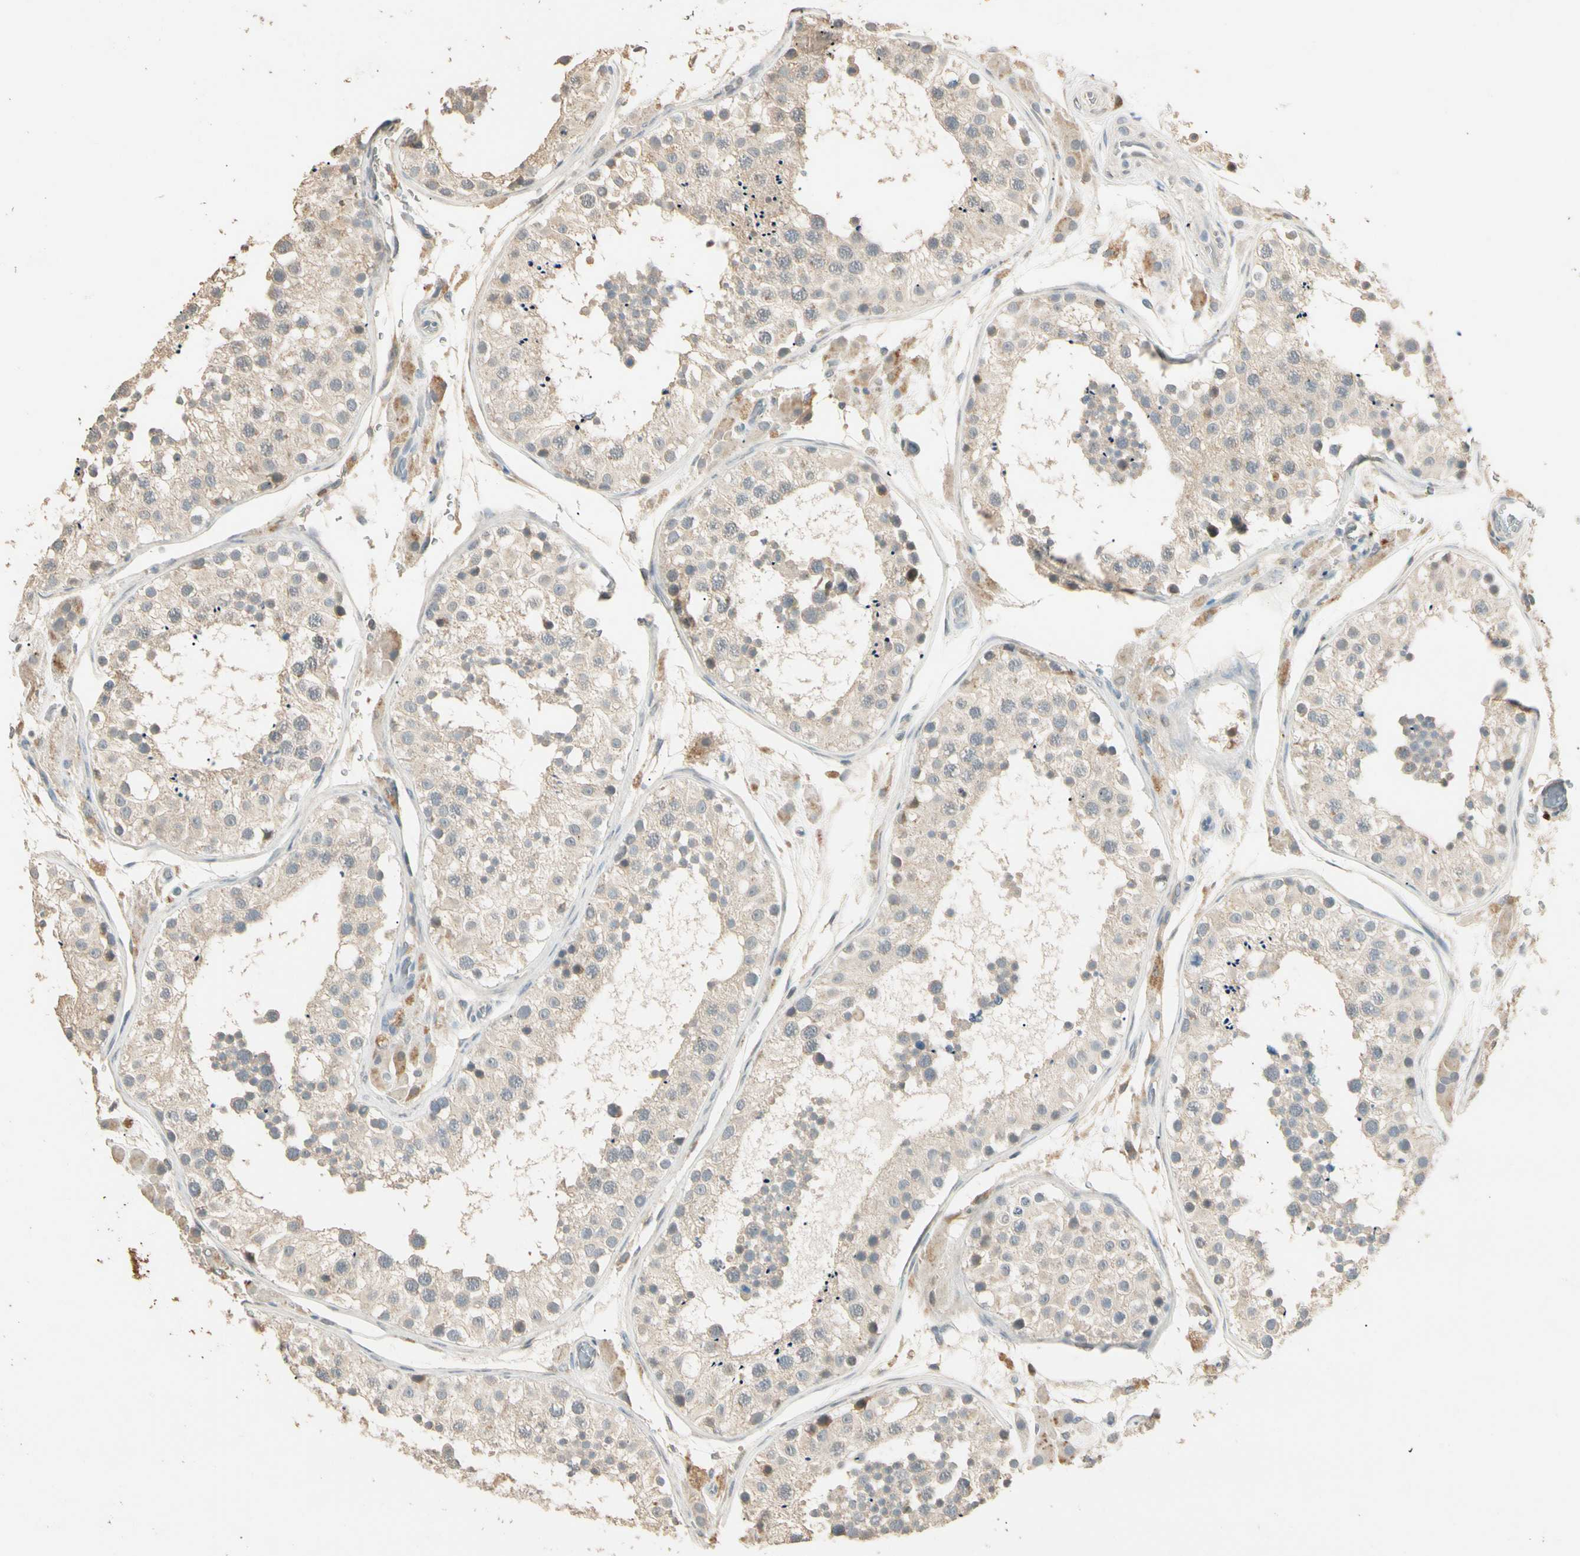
{"staining": {"intensity": "weak", "quantity": ">75%", "location": "cytoplasmic/membranous"}, "tissue": "testis", "cell_type": "Cells in seminiferous ducts", "image_type": "normal", "snomed": [{"axis": "morphology", "description": "Normal tissue, NOS"}, {"axis": "topography", "description": "Testis"}, {"axis": "topography", "description": "Epididymis"}], "caption": "Immunohistochemistry image of unremarkable human testis stained for a protein (brown), which displays low levels of weak cytoplasmic/membranous expression in approximately >75% of cells in seminiferous ducts.", "gene": "GNE", "patient": {"sex": "male", "age": 26}}